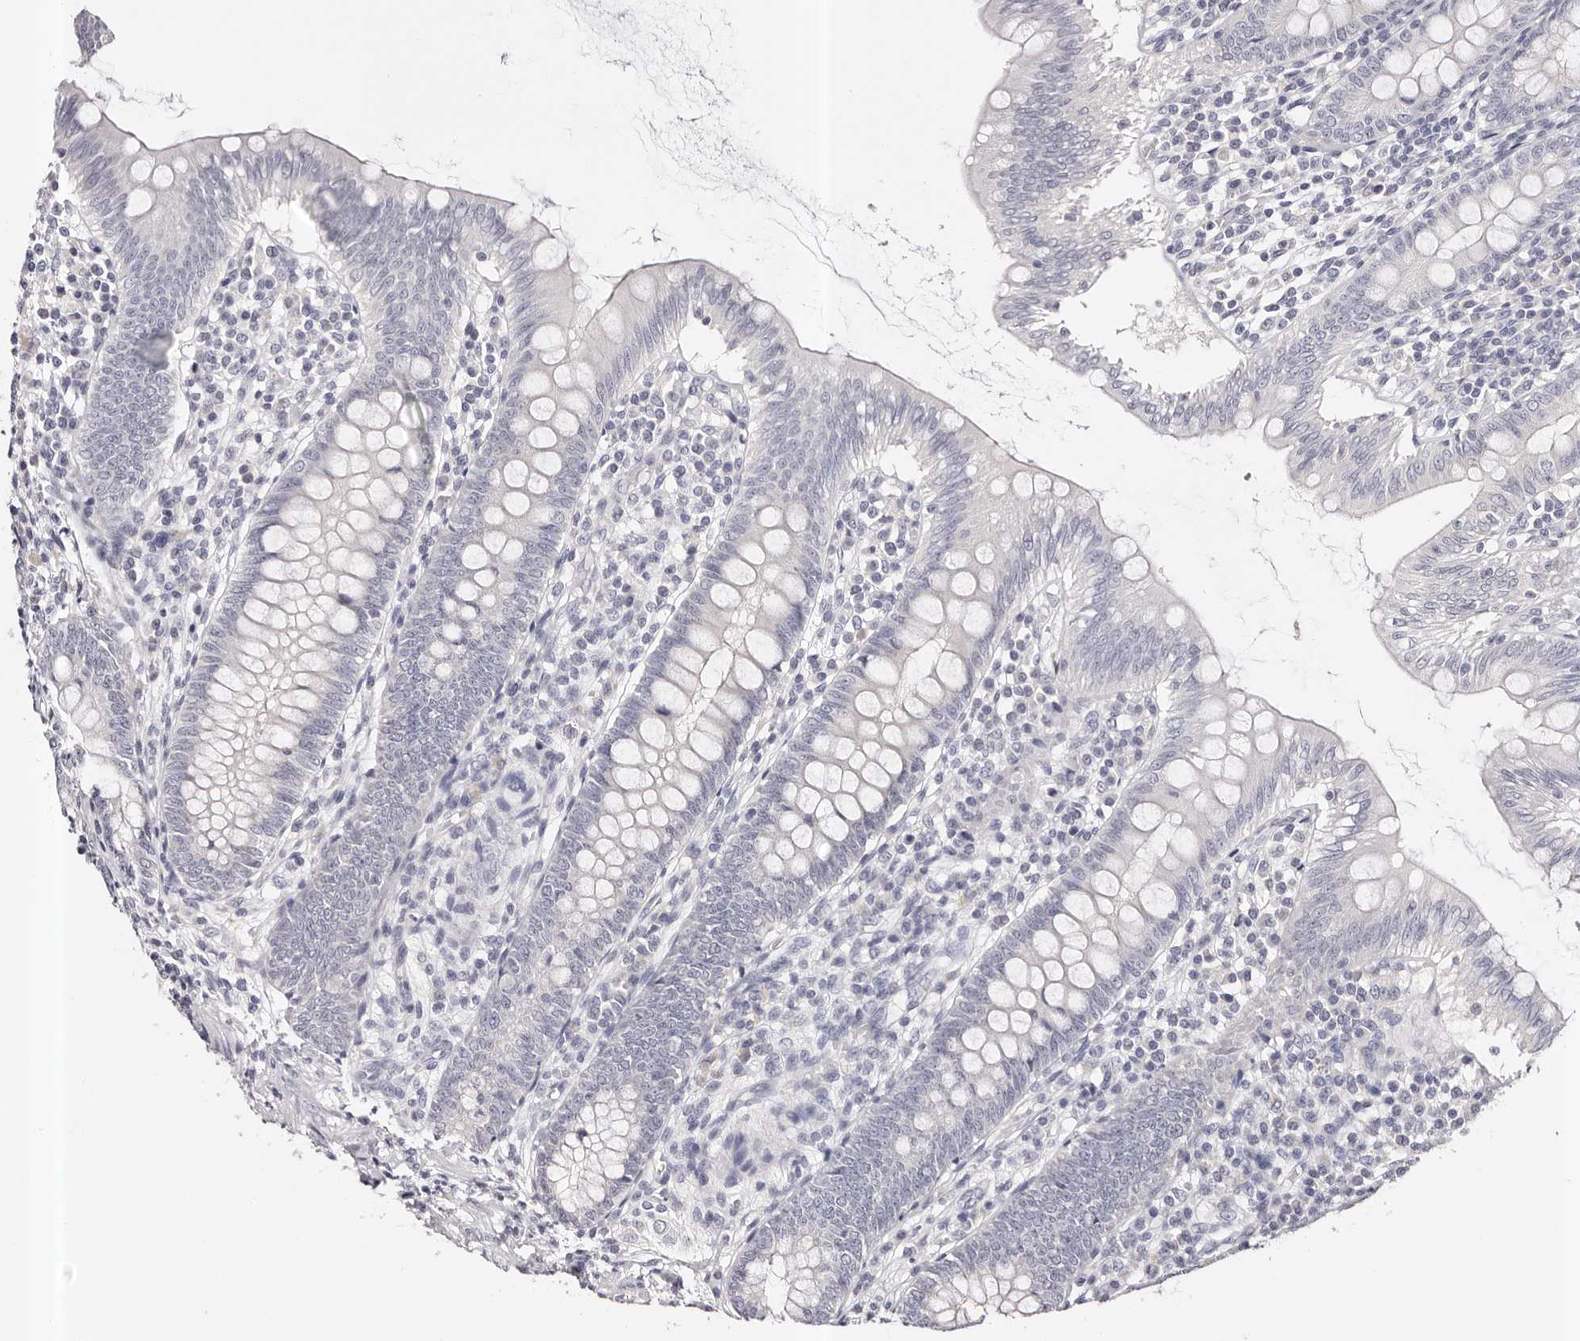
{"staining": {"intensity": "negative", "quantity": "none", "location": "none"}, "tissue": "appendix", "cell_type": "Glandular cells", "image_type": "normal", "snomed": [{"axis": "morphology", "description": "Normal tissue, NOS"}, {"axis": "topography", "description": "Appendix"}], "caption": "DAB (3,3'-diaminobenzidine) immunohistochemical staining of benign appendix exhibits no significant expression in glandular cells.", "gene": "ROM1", "patient": {"sex": "male", "age": 14}}